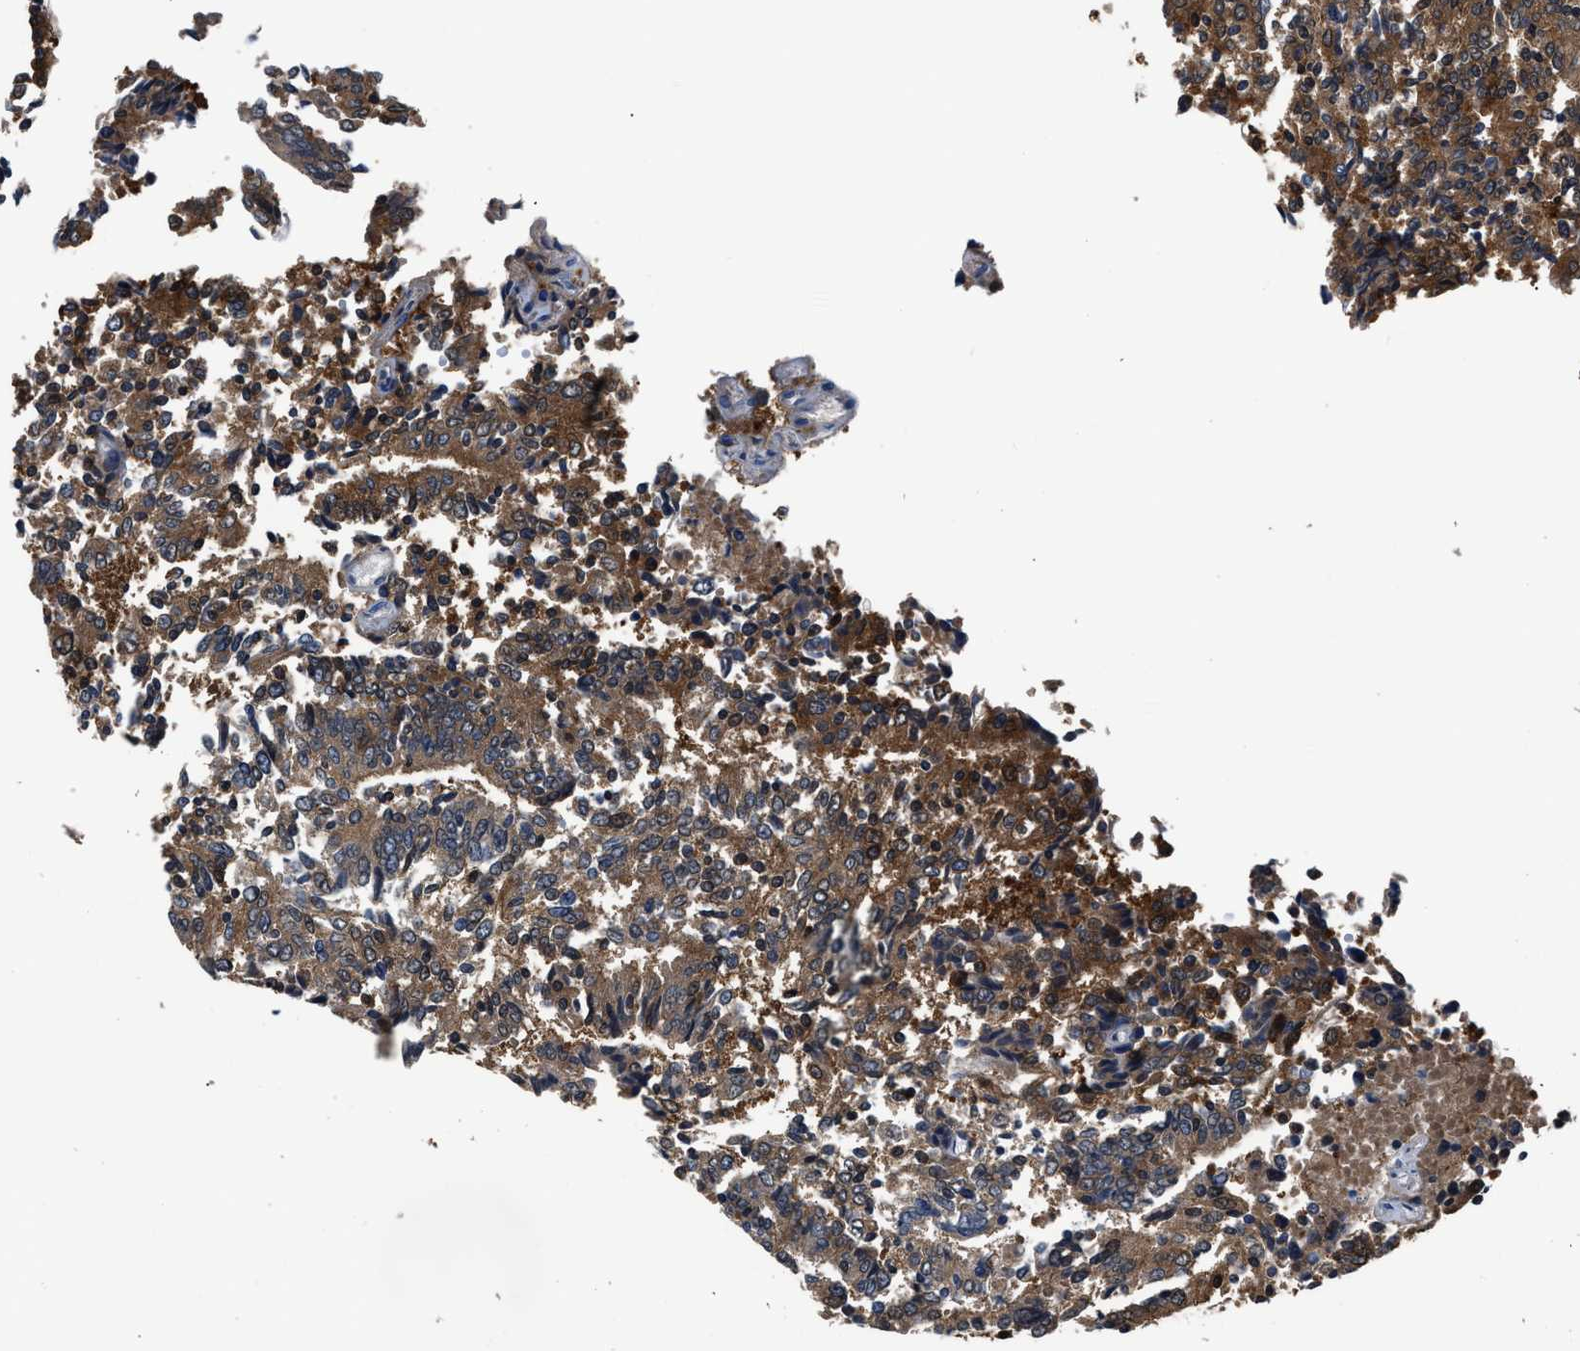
{"staining": {"intensity": "moderate", "quantity": ">75%", "location": "cytoplasmic/membranous"}, "tissue": "prostate cancer", "cell_type": "Tumor cells", "image_type": "cancer", "snomed": [{"axis": "morphology", "description": "Normal tissue, NOS"}, {"axis": "morphology", "description": "Adenocarcinoma, High grade"}, {"axis": "topography", "description": "Prostate"}, {"axis": "topography", "description": "Seminal veicle"}], "caption": "DAB (3,3'-diaminobenzidine) immunohistochemical staining of prostate adenocarcinoma (high-grade) shows moderate cytoplasmic/membranous protein staining in approximately >75% of tumor cells.", "gene": "UAP1", "patient": {"sex": "male", "age": 55}}